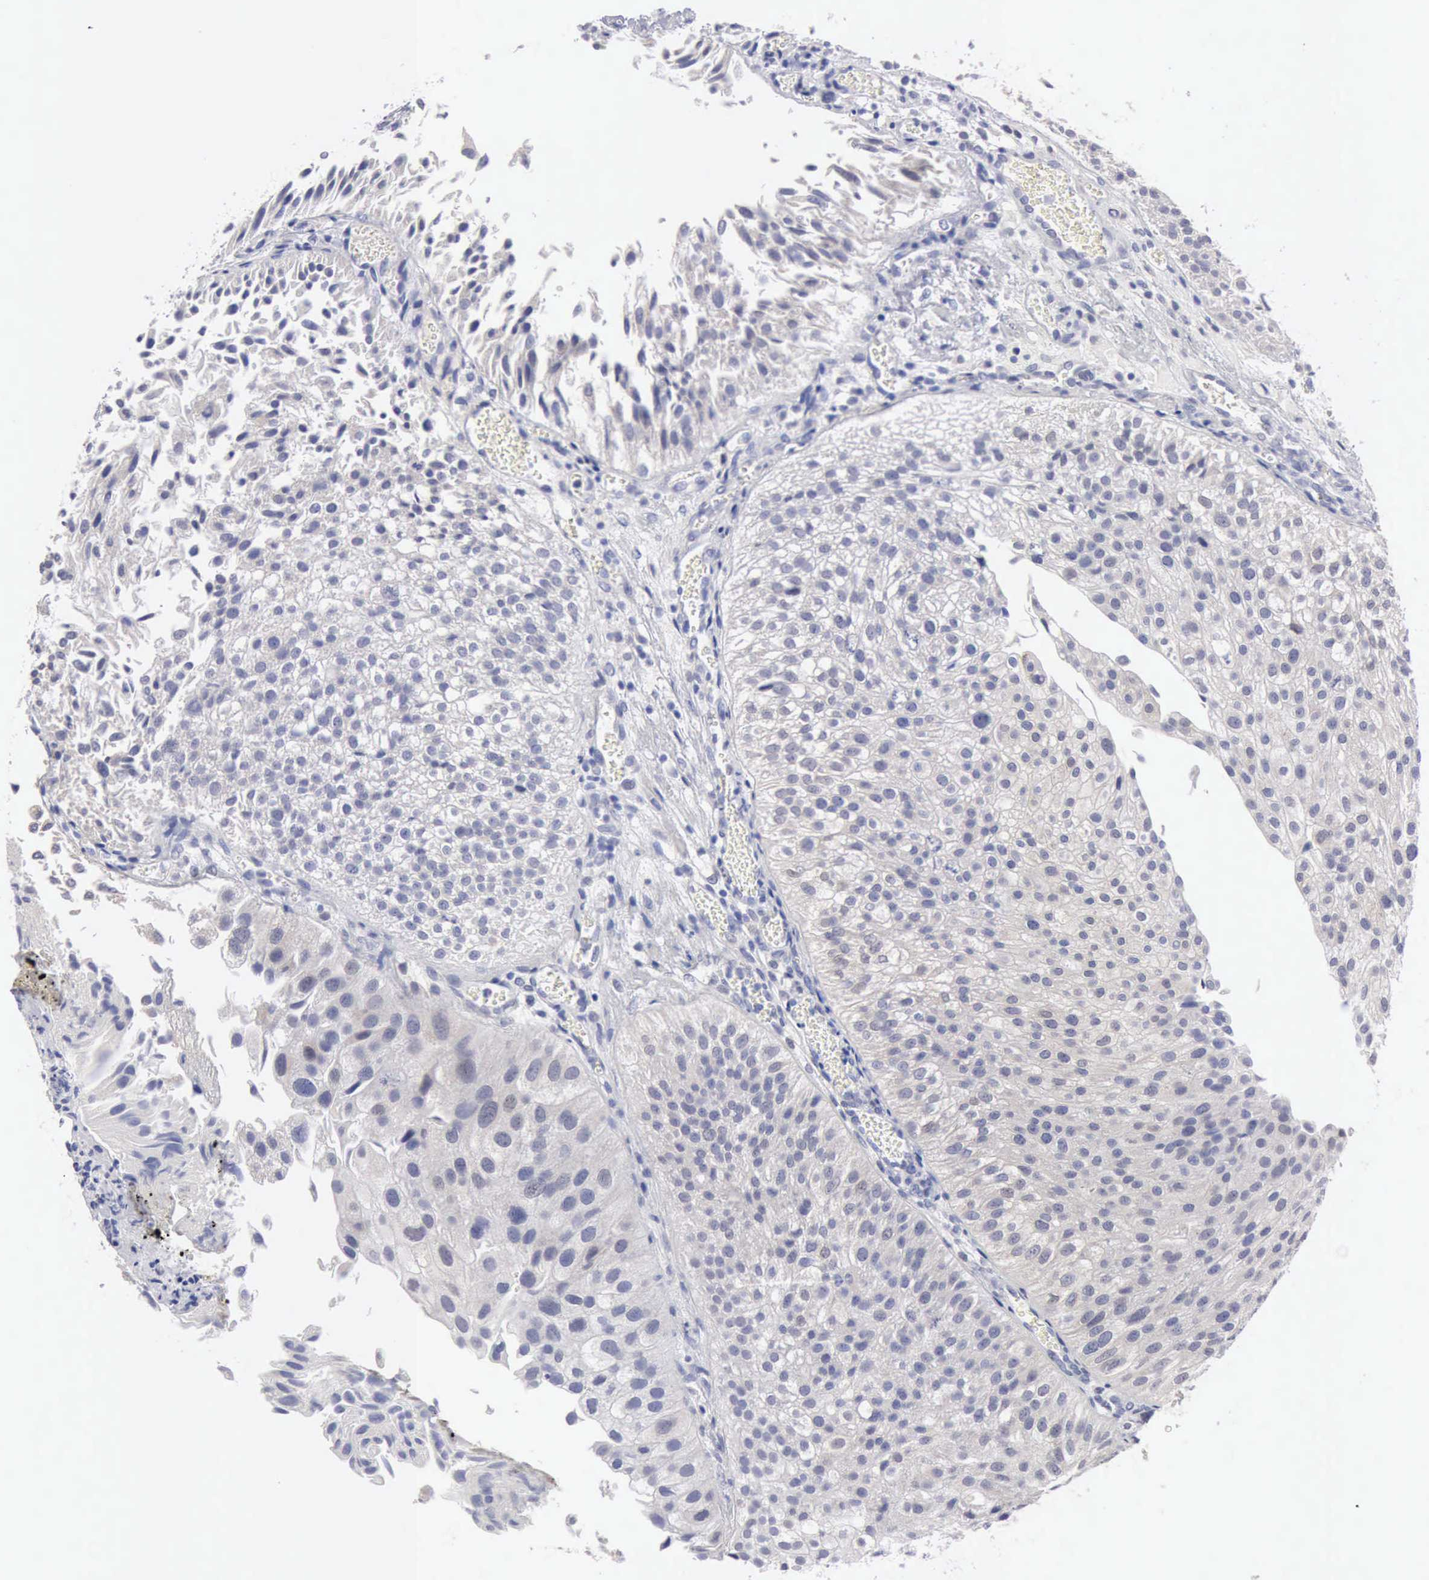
{"staining": {"intensity": "negative", "quantity": "none", "location": "none"}, "tissue": "urothelial cancer", "cell_type": "Tumor cells", "image_type": "cancer", "snomed": [{"axis": "morphology", "description": "Urothelial carcinoma, Low grade"}, {"axis": "topography", "description": "Urinary bladder"}], "caption": "An image of low-grade urothelial carcinoma stained for a protein demonstrates no brown staining in tumor cells.", "gene": "PTGR2", "patient": {"sex": "female", "age": 89}}